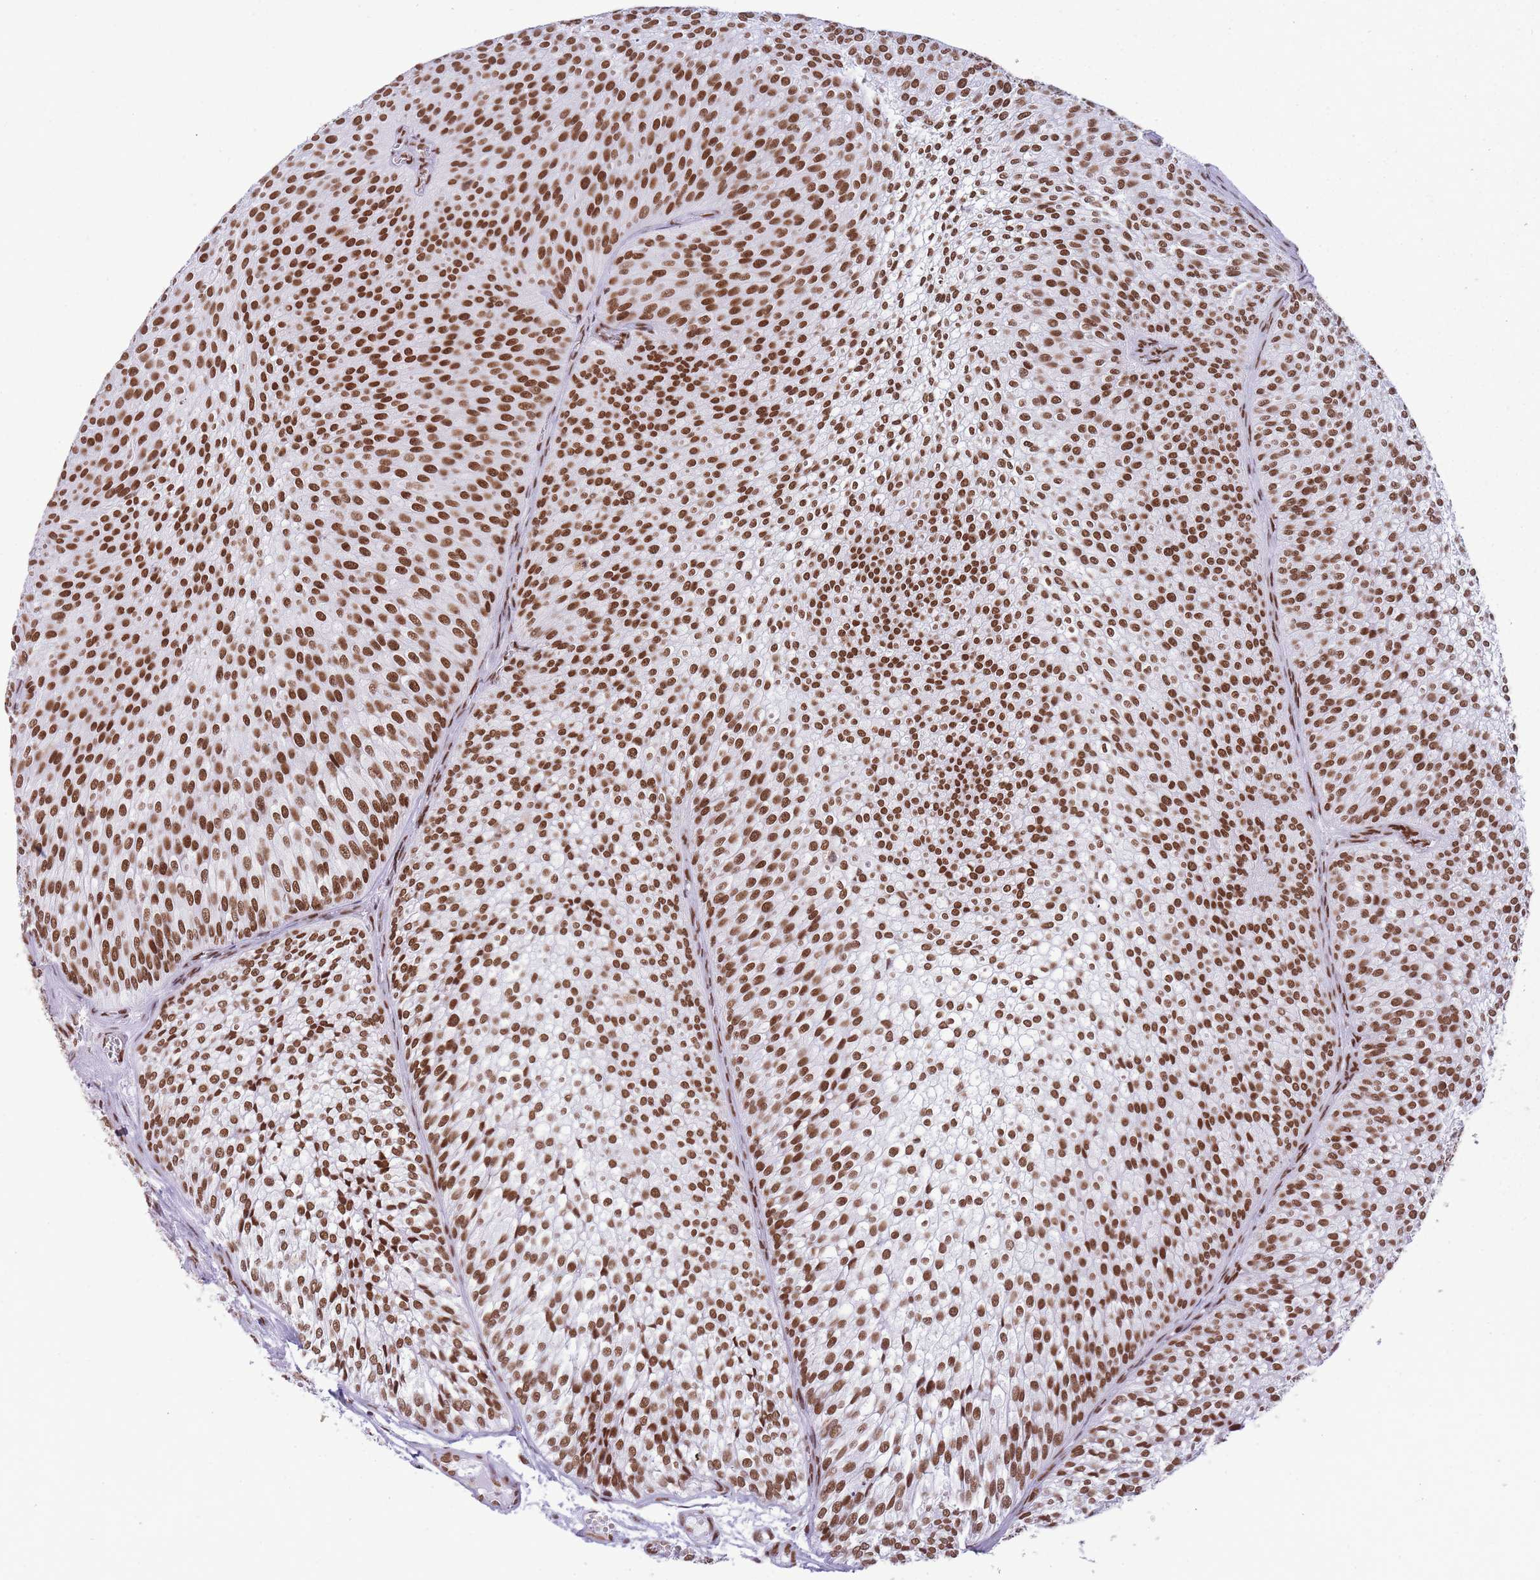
{"staining": {"intensity": "strong", "quantity": ">75%", "location": "nuclear"}, "tissue": "urothelial cancer", "cell_type": "Tumor cells", "image_type": "cancer", "snomed": [{"axis": "morphology", "description": "Urothelial carcinoma, Low grade"}, {"axis": "topography", "description": "Urinary bladder"}], "caption": "About >75% of tumor cells in urothelial cancer exhibit strong nuclear protein expression as visualized by brown immunohistochemical staining.", "gene": "HNRNPUL1", "patient": {"sex": "male", "age": 91}}